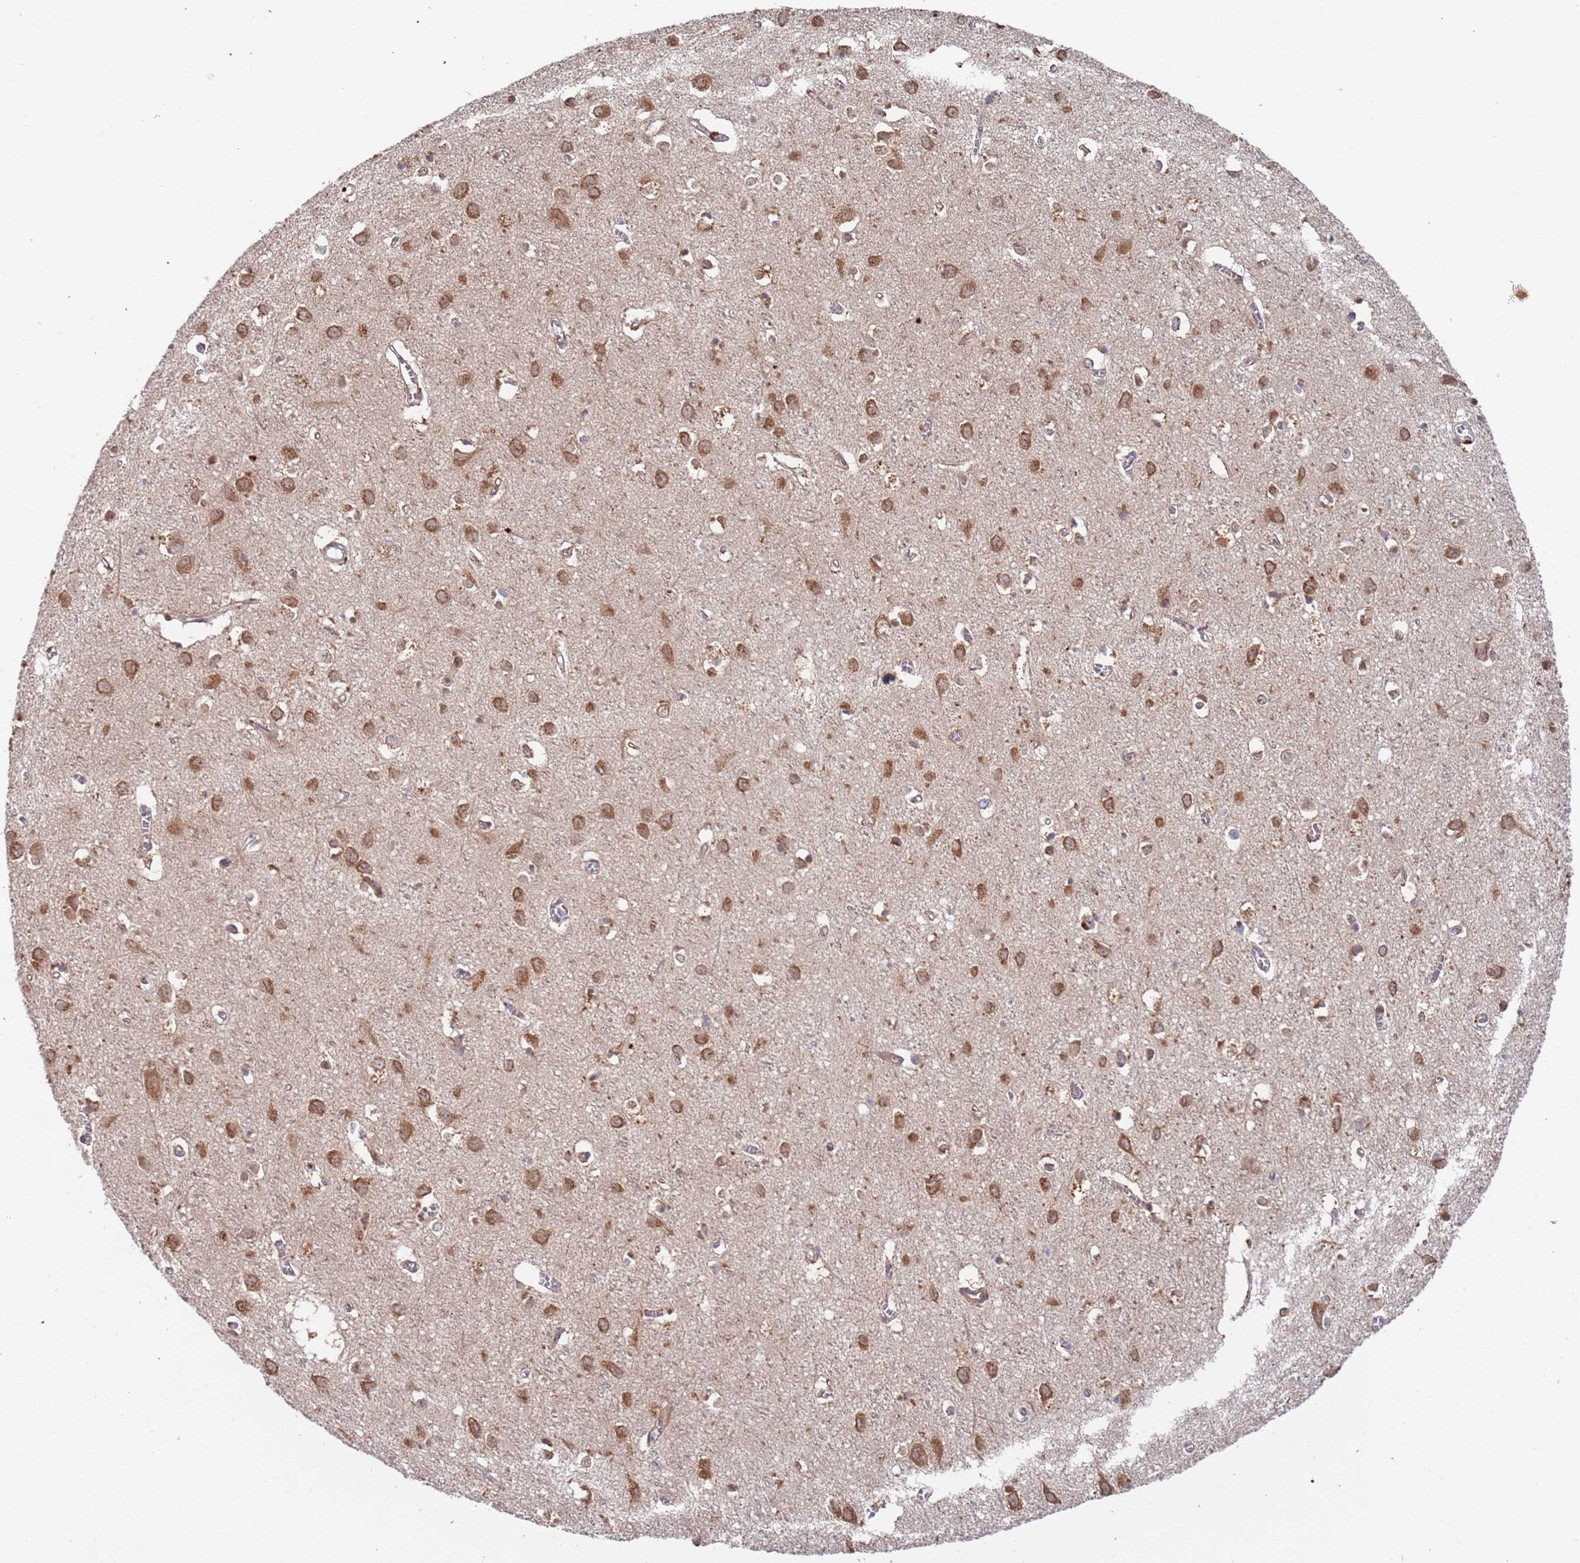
{"staining": {"intensity": "weak", "quantity": ">75%", "location": "cytoplasmic/membranous"}, "tissue": "cerebral cortex", "cell_type": "Endothelial cells", "image_type": "normal", "snomed": [{"axis": "morphology", "description": "Normal tissue, NOS"}, {"axis": "topography", "description": "Cerebral cortex"}], "caption": "A photomicrograph showing weak cytoplasmic/membranous staining in about >75% of endothelial cells in benign cerebral cortex, as visualized by brown immunohistochemical staining.", "gene": "OR5A2", "patient": {"sex": "female", "age": 64}}